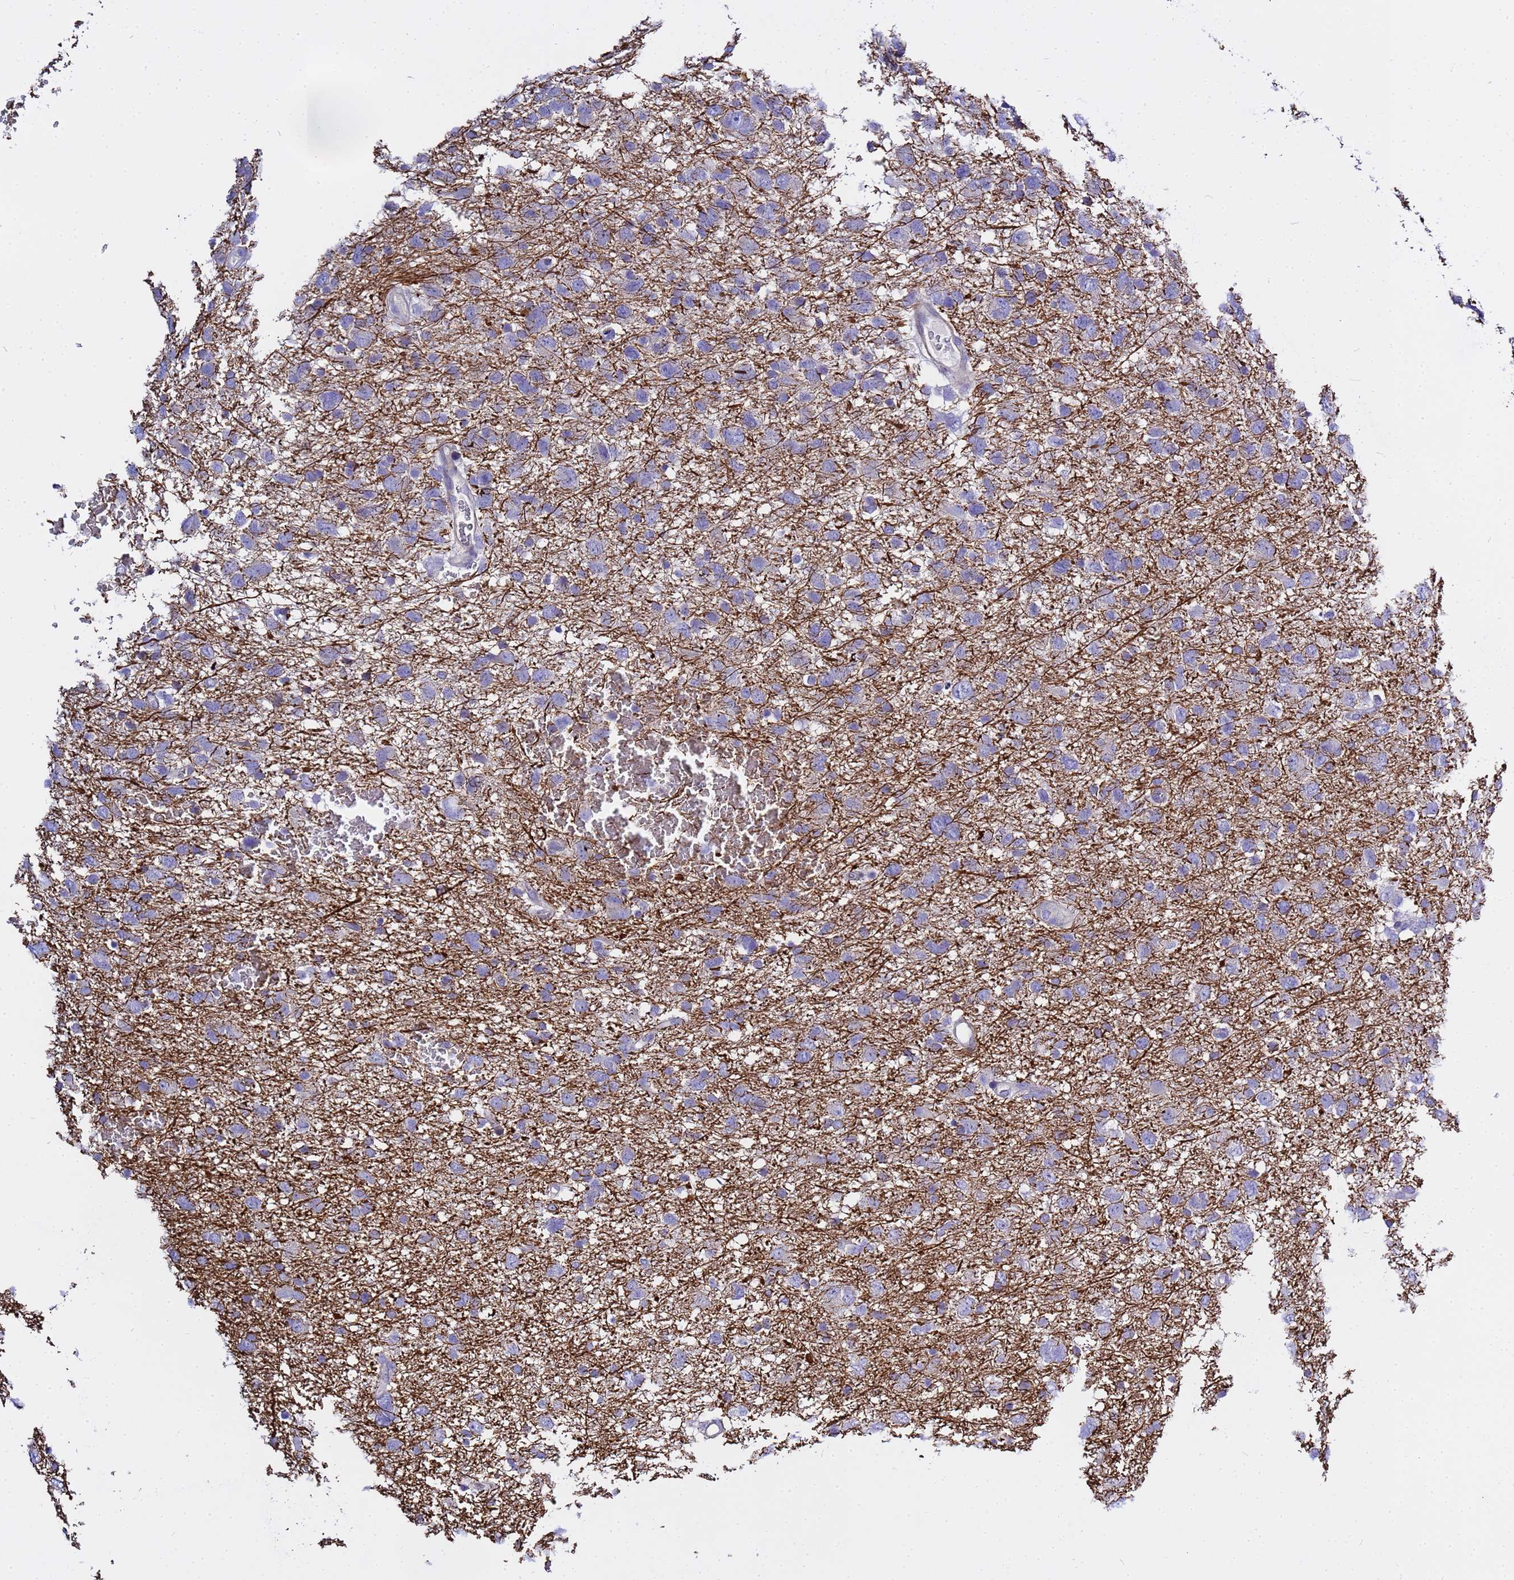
{"staining": {"intensity": "negative", "quantity": "none", "location": "none"}, "tissue": "glioma", "cell_type": "Tumor cells", "image_type": "cancer", "snomed": [{"axis": "morphology", "description": "Glioma, malignant, High grade"}, {"axis": "topography", "description": "Brain"}], "caption": "The histopathology image reveals no significant expression in tumor cells of glioma.", "gene": "USP18", "patient": {"sex": "male", "age": 61}}